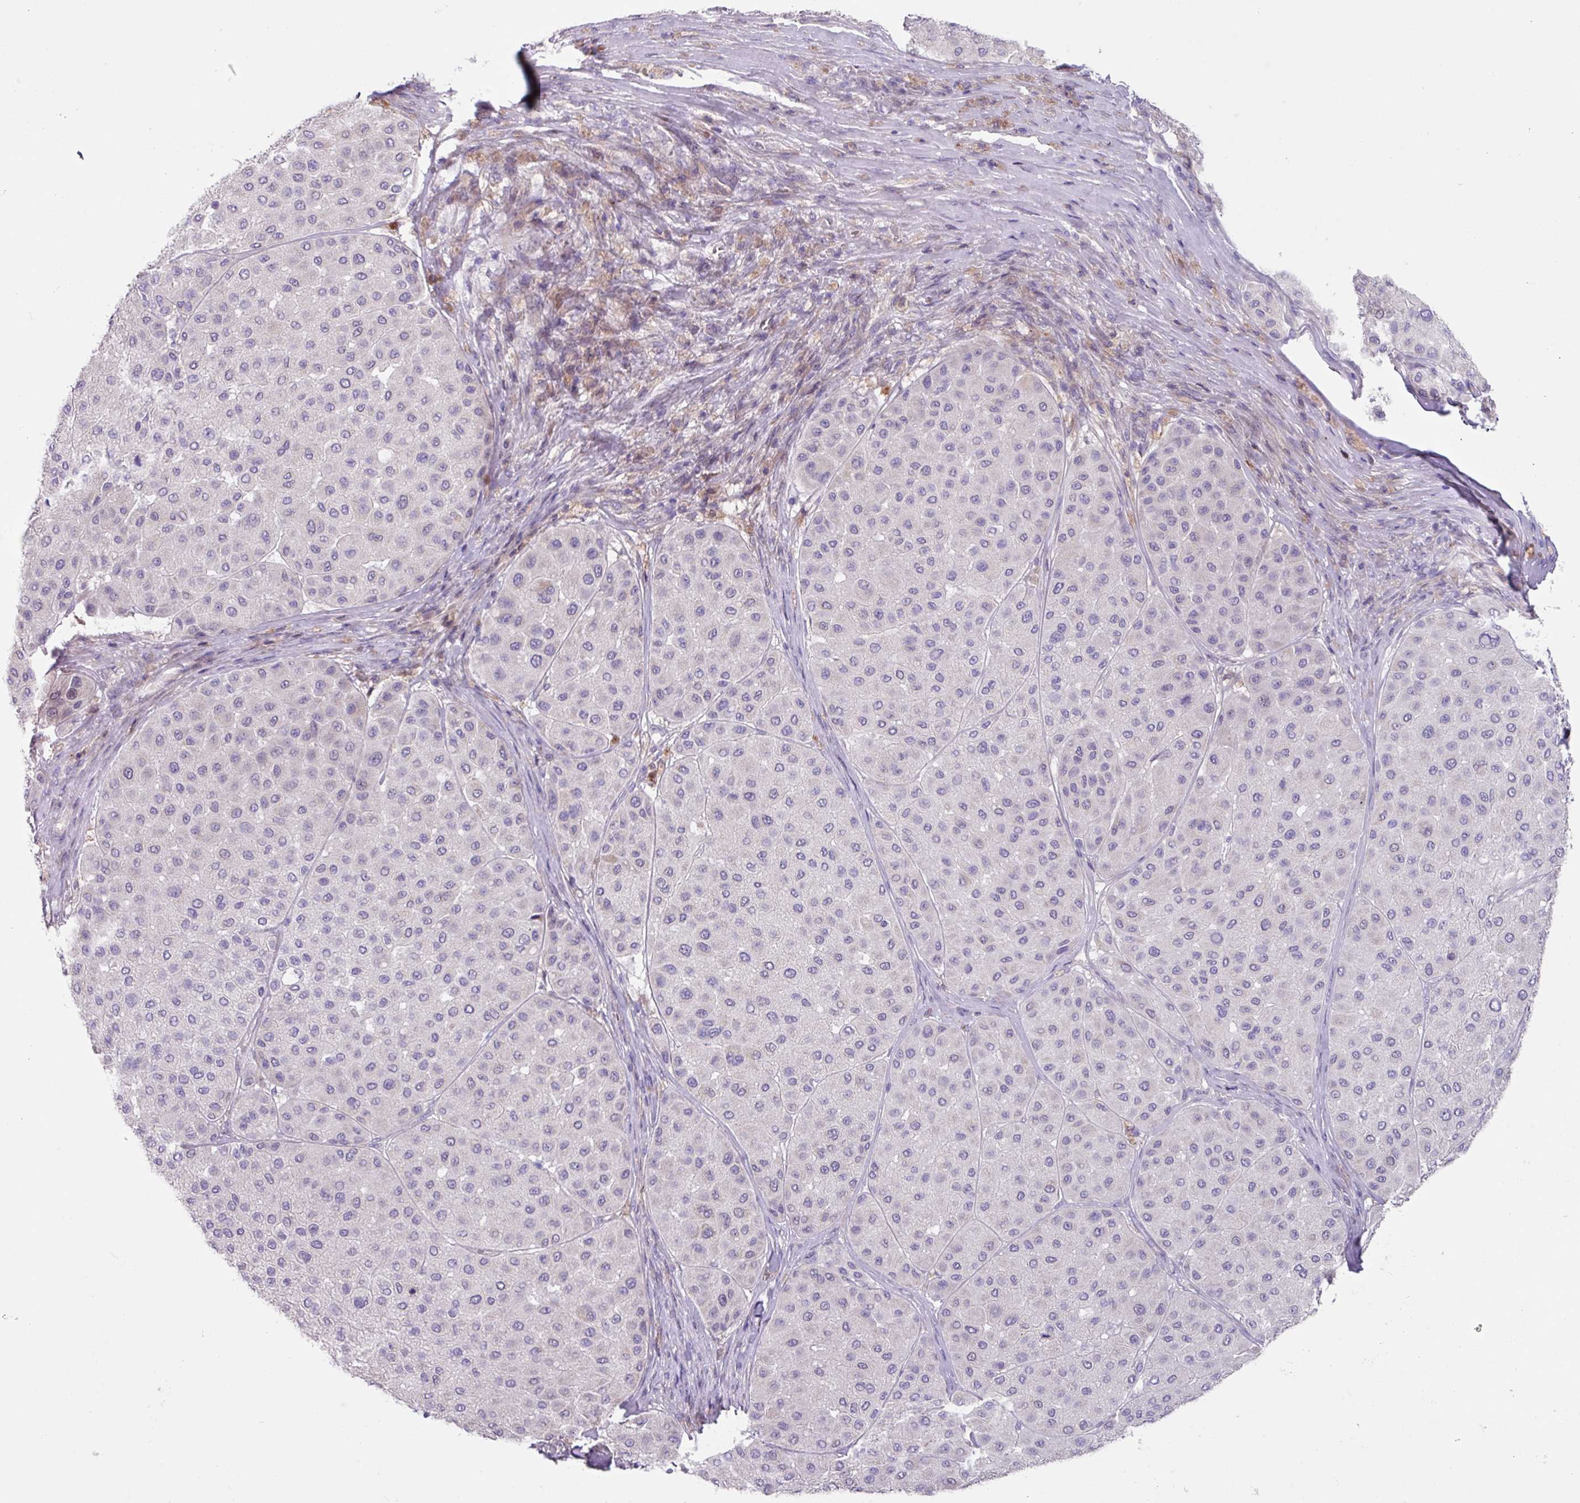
{"staining": {"intensity": "negative", "quantity": "none", "location": "none"}, "tissue": "melanoma", "cell_type": "Tumor cells", "image_type": "cancer", "snomed": [{"axis": "morphology", "description": "Malignant melanoma, Metastatic site"}, {"axis": "topography", "description": "Smooth muscle"}], "caption": "Immunohistochemistry (IHC) of human melanoma reveals no positivity in tumor cells. (DAB (3,3'-diaminobenzidine) immunohistochemistry (IHC) visualized using brightfield microscopy, high magnification).", "gene": "IQCJ", "patient": {"sex": "male", "age": 41}}